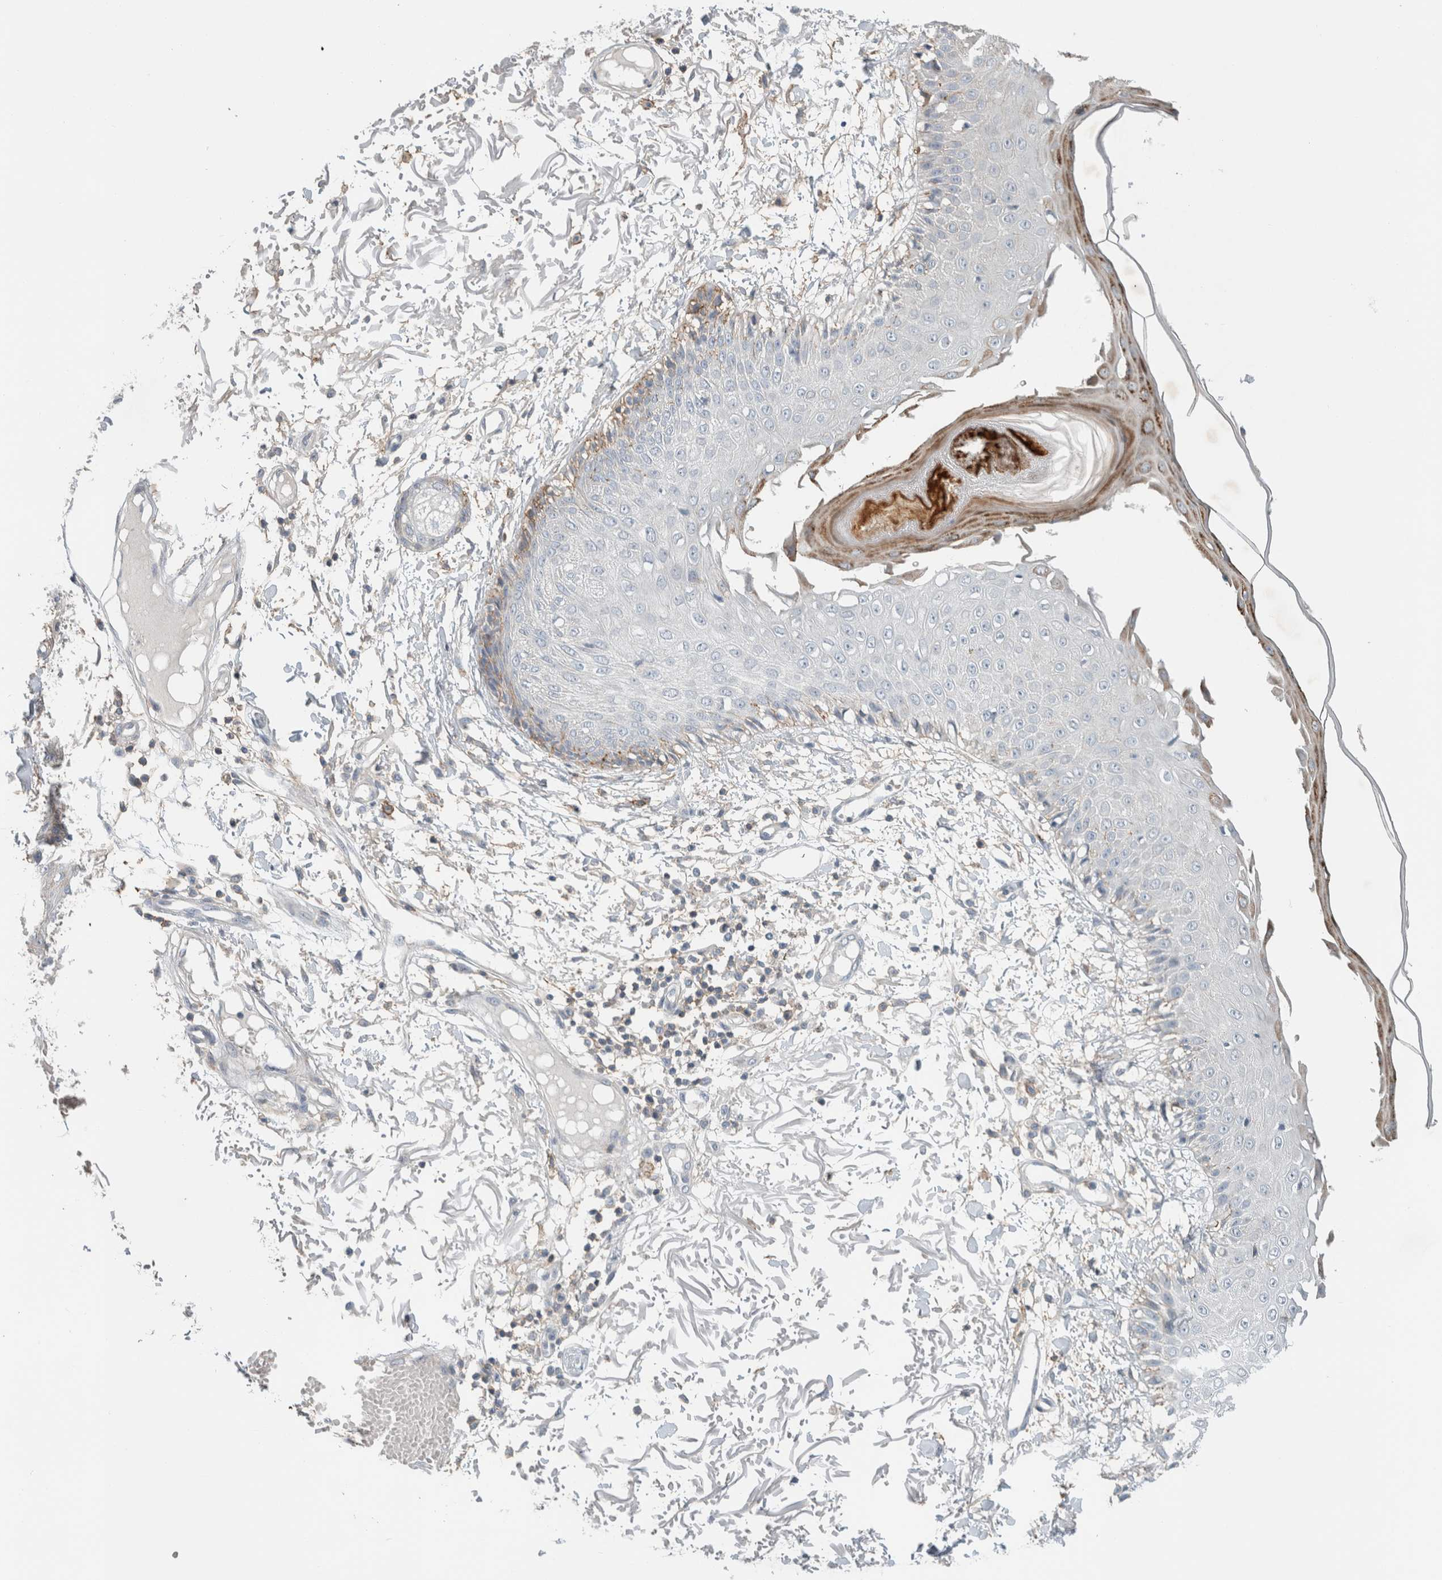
{"staining": {"intensity": "weak", "quantity": ">75%", "location": "cytoplasmic/membranous"}, "tissue": "skin", "cell_type": "Fibroblasts", "image_type": "normal", "snomed": [{"axis": "morphology", "description": "Normal tissue, NOS"}, {"axis": "morphology", "description": "Squamous cell carcinoma, NOS"}, {"axis": "topography", "description": "Skin"}, {"axis": "topography", "description": "Peripheral nerve tissue"}], "caption": "Skin stained with DAB (3,3'-diaminobenzidine) IHC displays low levels of weak cytoplasmic/membranous staining in approximately >75% of fibroblasts.", "gene": "ERCC6L2", "patient": {"sex": "male", "age": 83}}